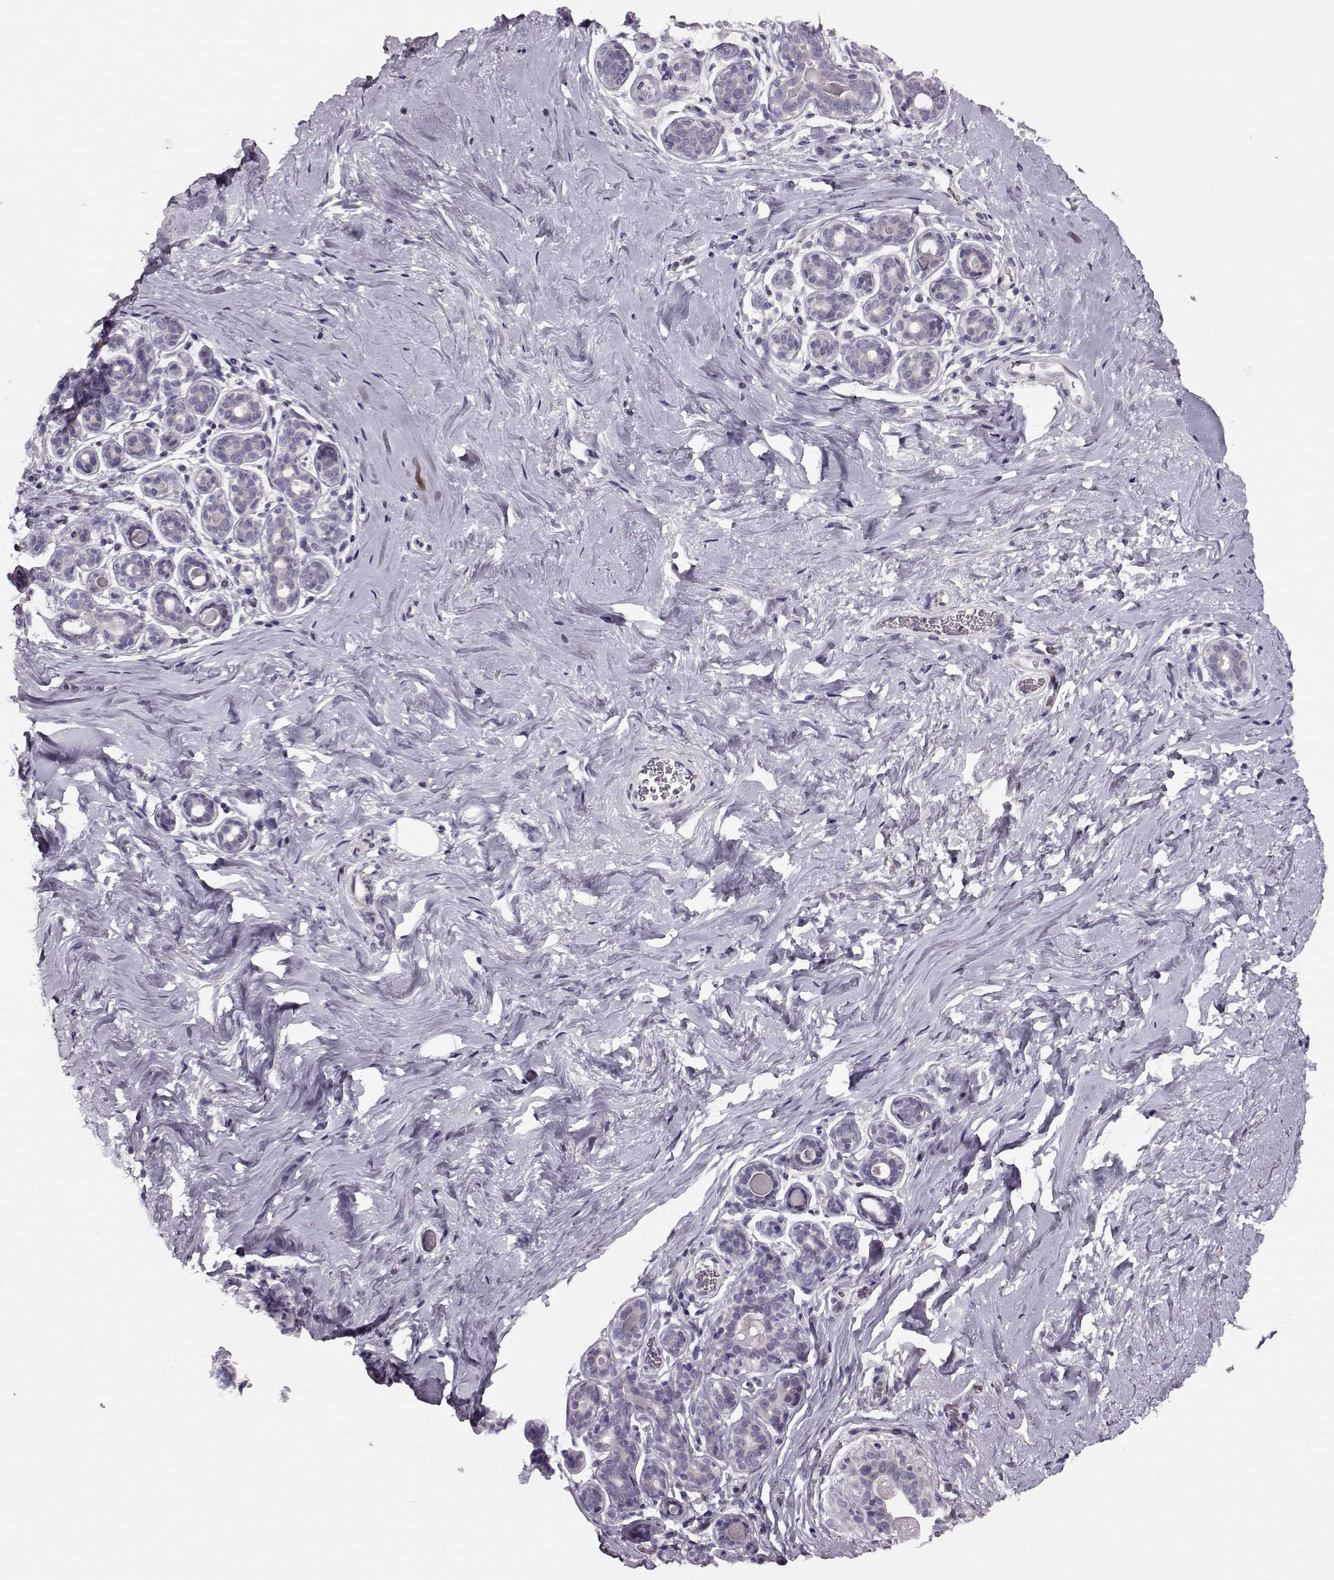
{"staining": {"intensity": "negative", "quantity": "none", "location": "none"}, "tissue": "breast", "cell_type": "Adipocytes", "image_type": "normal", "snomed": [{"axis": "morphology", "description": "Normal tissue, NOS"}, {"axis": "topography", "description": "Skin"}, {"axis": "topography", "description": "Breast"}], "caption": "Immunohistochemistry (IHC) of benign human breast shows no staining in adipocytes.", "gene": "RP1L1", "patient": {"sex": "female", "age": 43}}